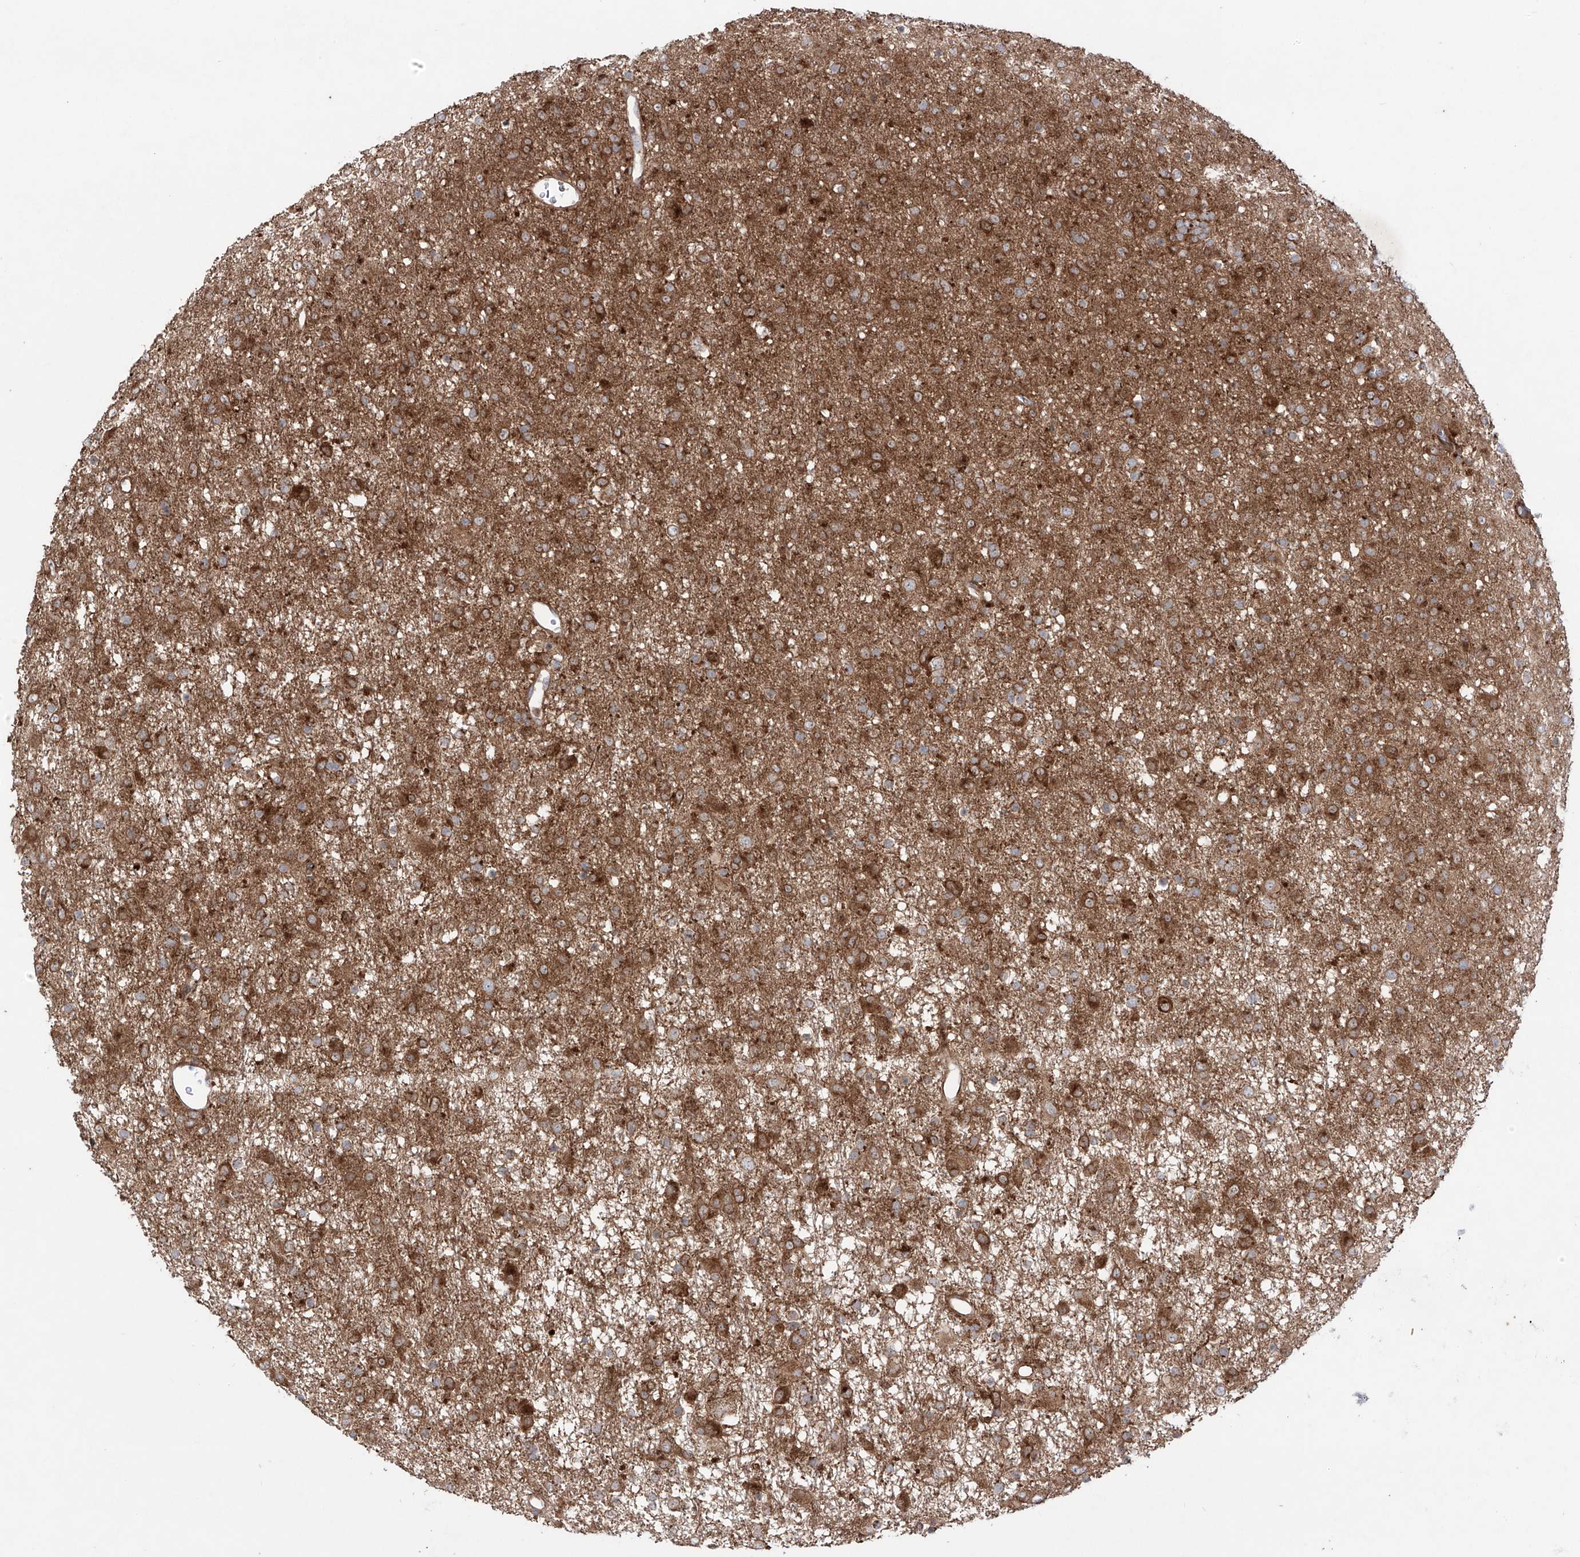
{"staining": {"intensity": "strong", "quantity": ">75%", "location": "cytoplasmic/membranous"}, "tissue": "glioma", "cell_type": "Tumor cells", "image_type": "cancer", "snomed": [{"axis": "morphology", "description": "Glioma, malignant, Low grade"}, {"axis": "topography", "description": "Brain"}], "caption": "Immunohistochemistry (IHC) staining of glioma, which shows high levels of strong cytoplasmic/membranous positivity in approximately >75% of tumor cells indicating strong cytoplasmic/membranous protein positivity. The staining was performed using DAB (3,3'-diaminobenzidine) (brown) for protein detection and nuclei were counterstained in hematoxylin (blue).", "gene": "YKT6", "patient": {"sex": "male", "age": 65}}